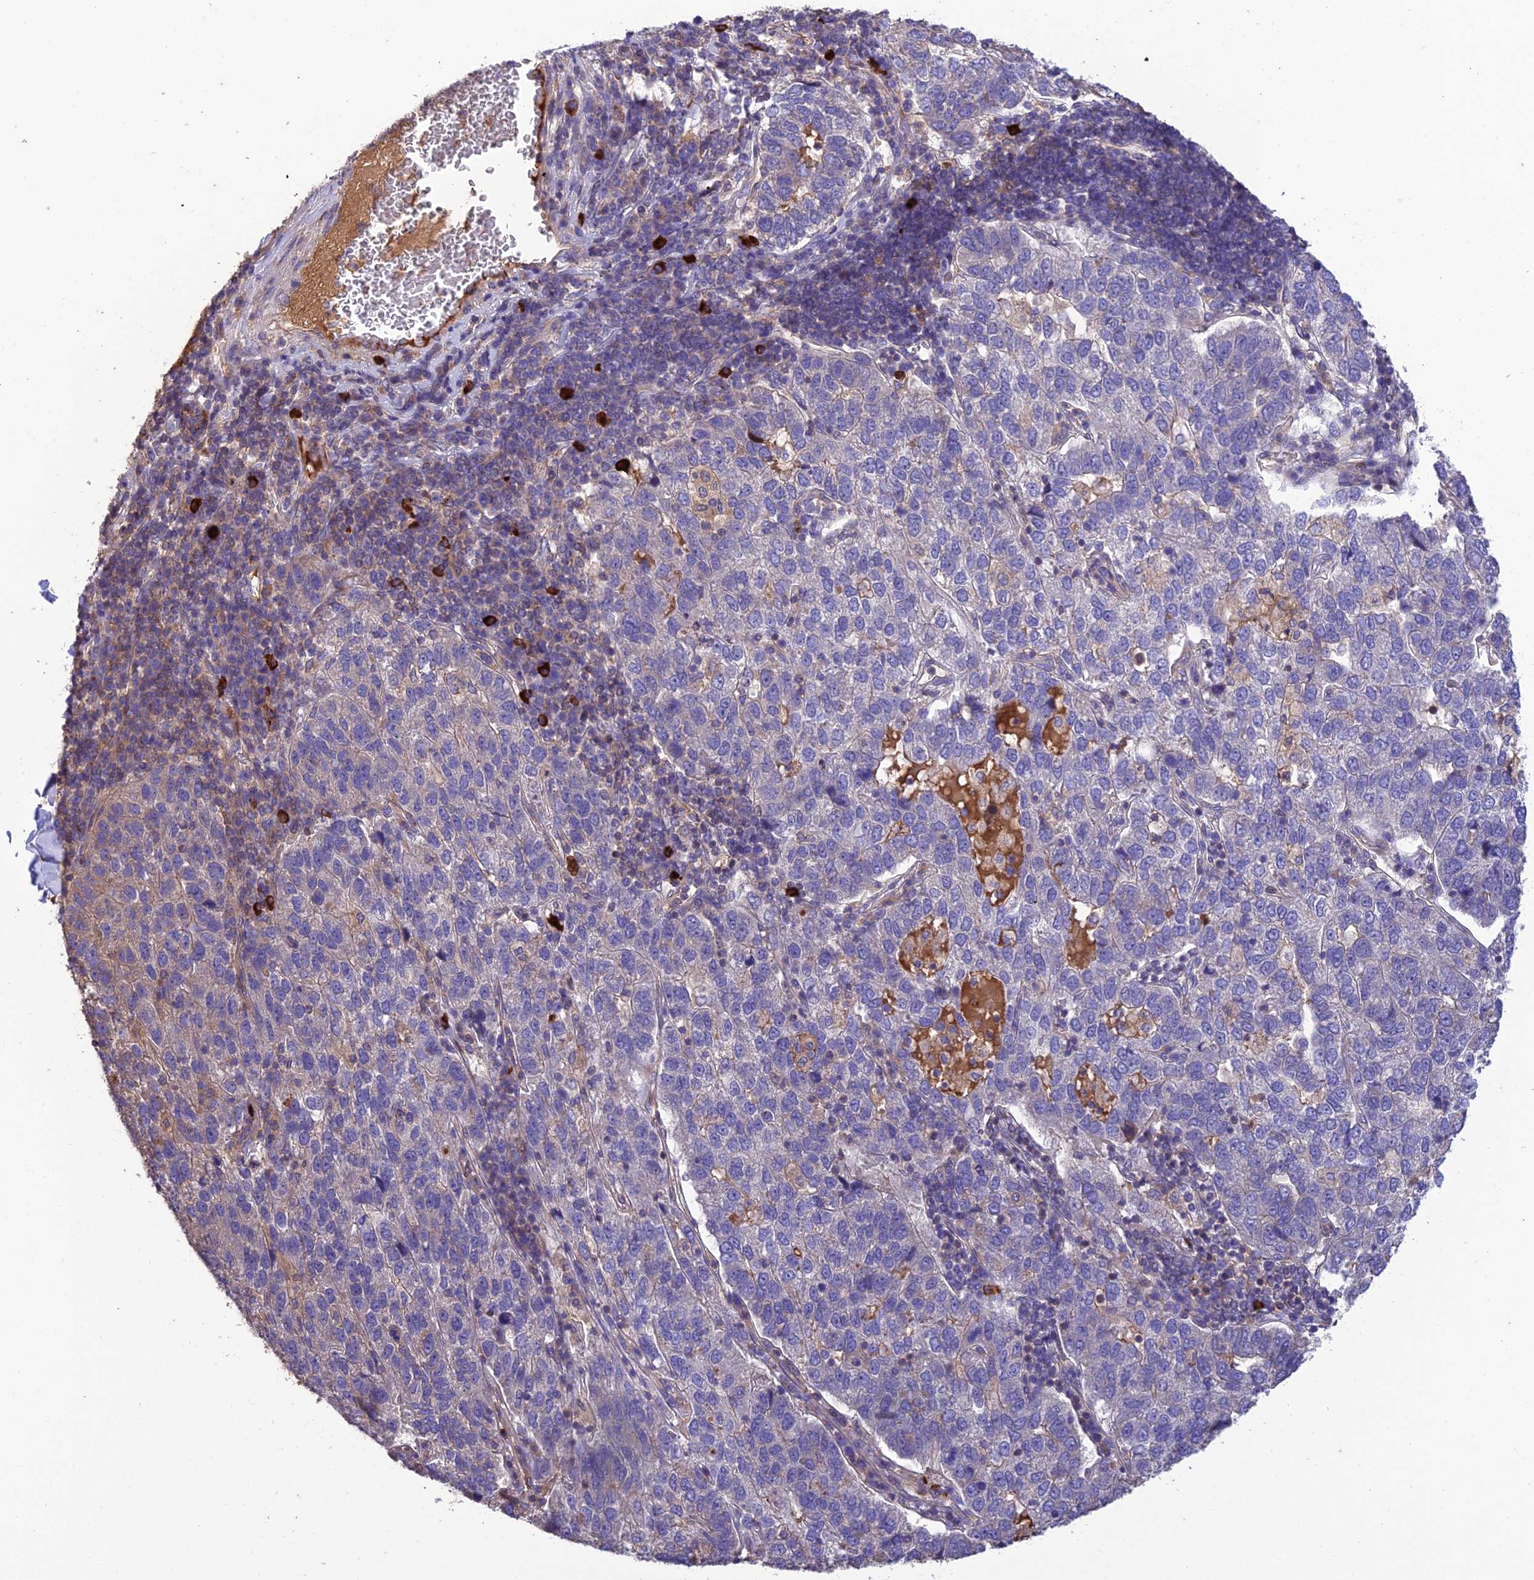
{"staining": {"intensity": "weak", "quantity": "<25%", "location": "cytoplasmic/membranous"}, "tissue": "pancreatic cancer", "cell_type": "Tumor cells", "image_type": "cancer", "snomed": [{"axis": "morphology", "description": "Adenocarcinoma, NOS"}, {"axis": "topography", "description": "Pancreas"}], "caption": "Immunohistochemical staining of pancreatic cancer exhibits no significant expression in tumor cells.", "gene": "MIOS", "patient": {"sex": "female", "age": 61}}